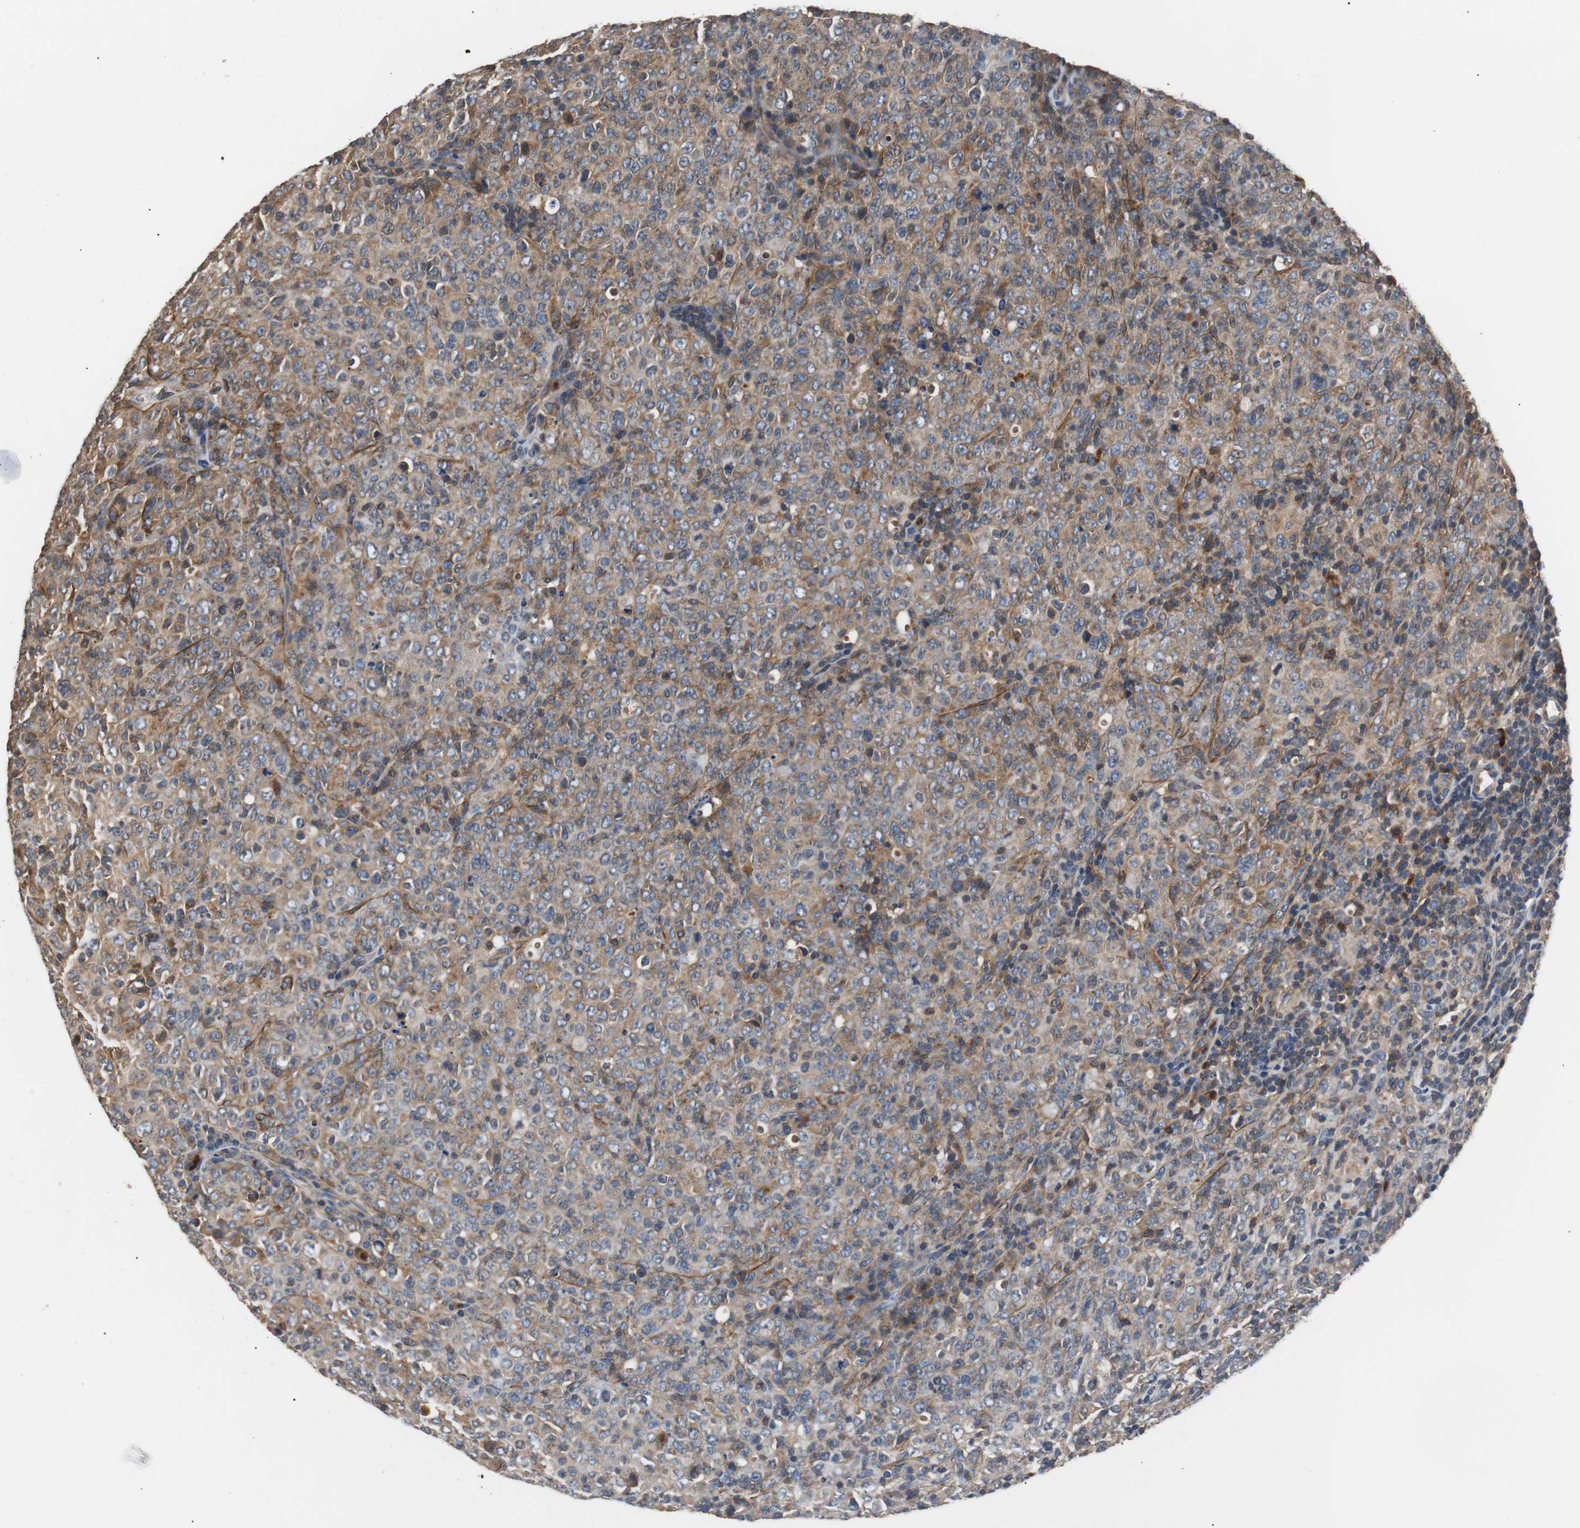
{"staining": {"intensity": "moderate", "quantity": ">75%", "location": "cytoplasmic/membranous"}, "tissue": "lymphoma", "cell_type": "Tumor cells", "image_type": "cancer", "snomed": [{"axis": "morphology", "description": "Malignant lymphoma, non-Hodgkin's type, High grade"}, {"axis": "topography", "description": "Tonsil"}], "caption": "Human lymphoma stained for a protein (brown) shows moderate cytoplasmic/membranous positive staining in approximately >75% of tumor cells.", "gene": "PITRM1", "patient": {"sex": "female", "age": 36}}